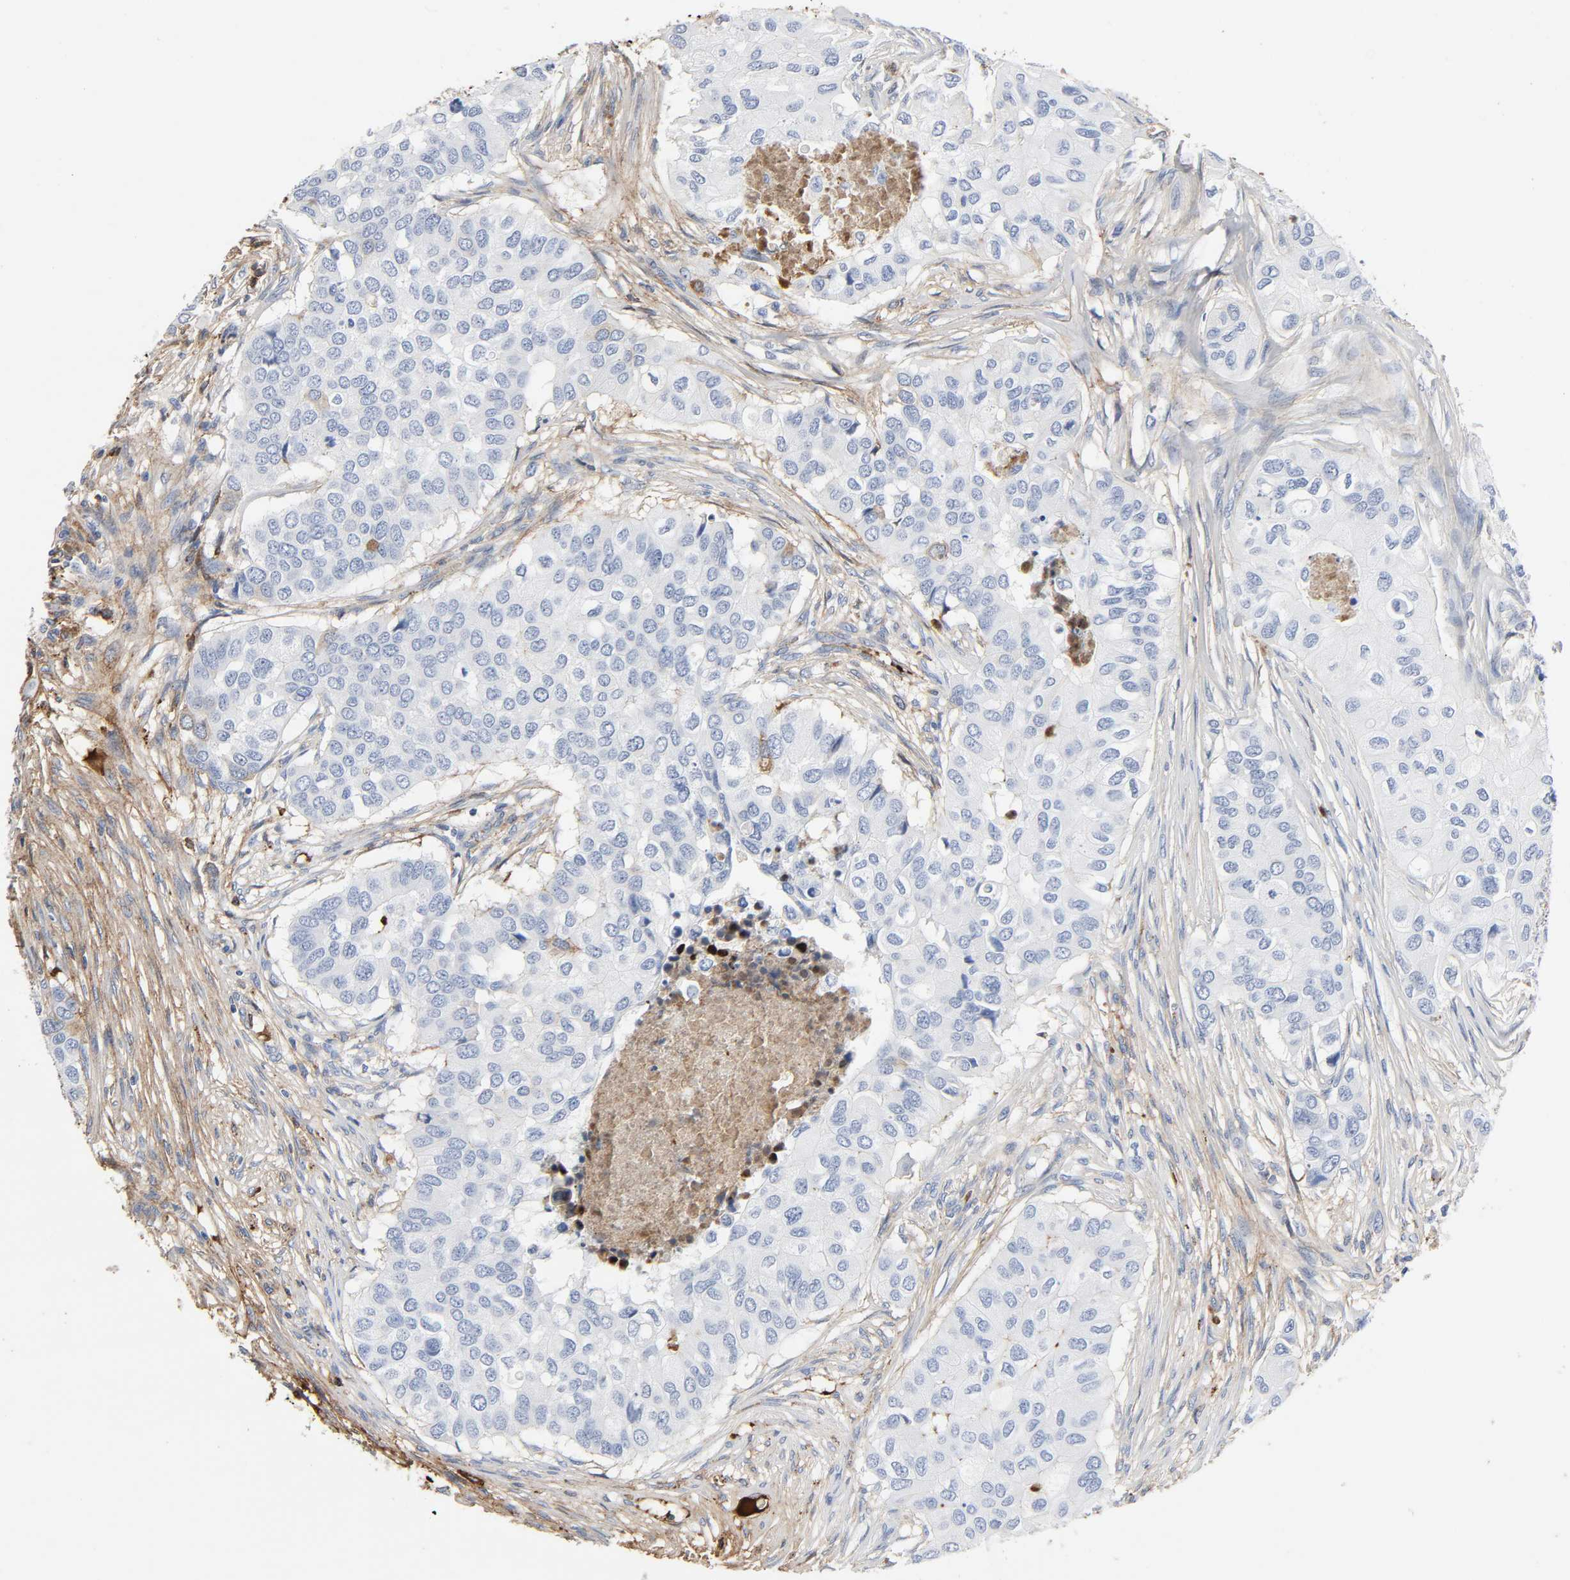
{"staining": {"intensity": "strong", "quantity": "<25%", "location": "cytoplasmic/membranous"}, "tissue": "breast cancer", "cell_type": "Tumor cells", "image_type": "cancer", "snomed": [{"axis": "morphology", "description": "Normal tissue, NOS"}, {"axis": "morphology", "description": "Duct carcinoma"}, {"axis": "topography", "description": "Breast"}], "caption": "Brown immunohistochemical staining in human breast intraductal carcinoma shows strong cytoplasmic/membranous expression in about <25% of tumor cells.", "gene": "C3", "patient": {"sex": "female", "age": 49}}